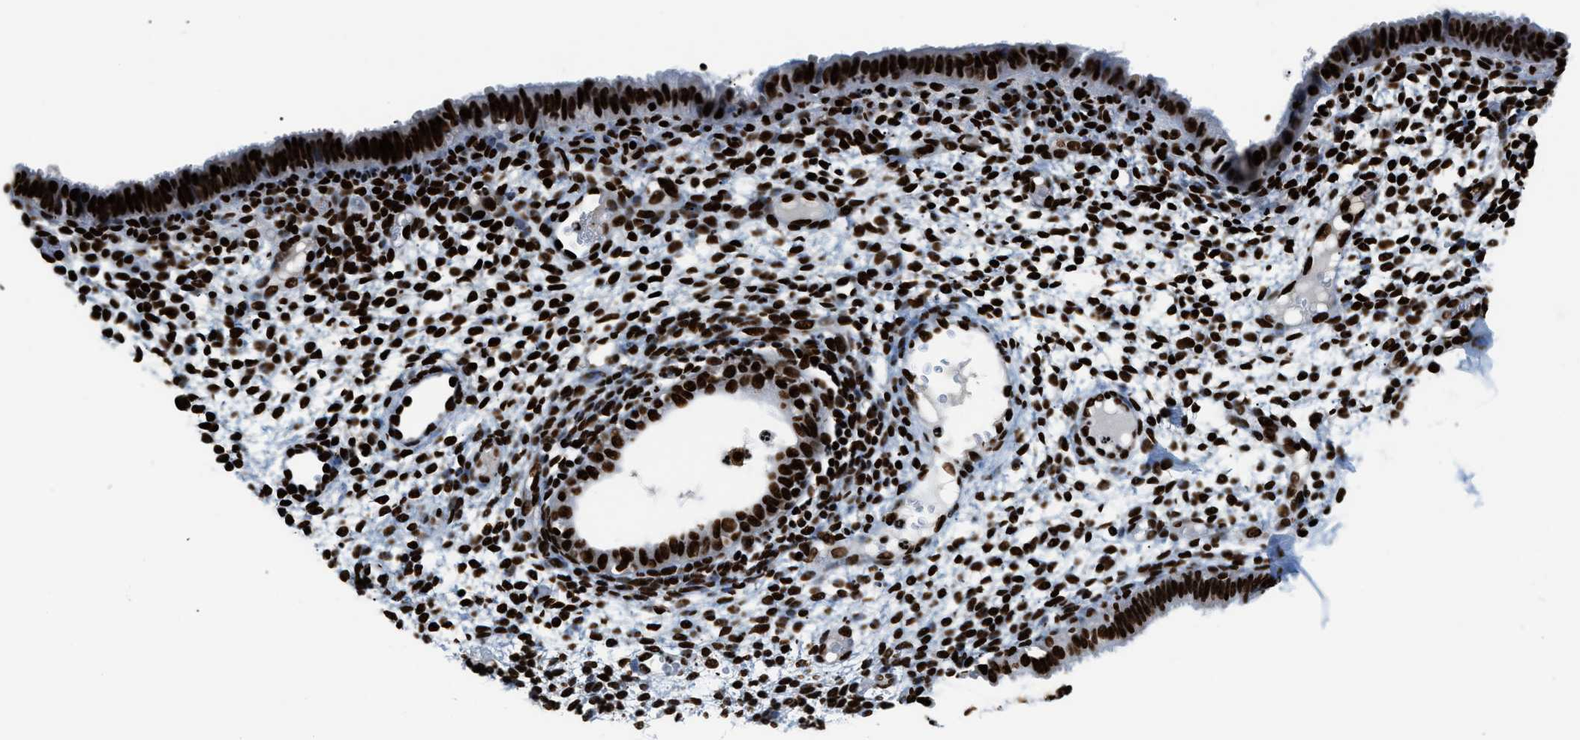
{"staining": {"intensity": "strong", "quantity": "25%-75%", "location": "nuclear"}, "tissue": "endometrium", "cell_type": "Cells in endometrial stroma", "image_type": "normal", "snomed": [{"axis": "morphology", "description": "Normal tissue, NOS"}, {"axis": "topography", "description": "Endometrium"}], "caption": "Protein expression analysis of unremarkable endometrium demonstrates strong nuclear positivity in approximately 25%-75% of cells in endometrial stroma.", "gene": "HNRNPM", "patient": {"sex": "female", "age": 61}}